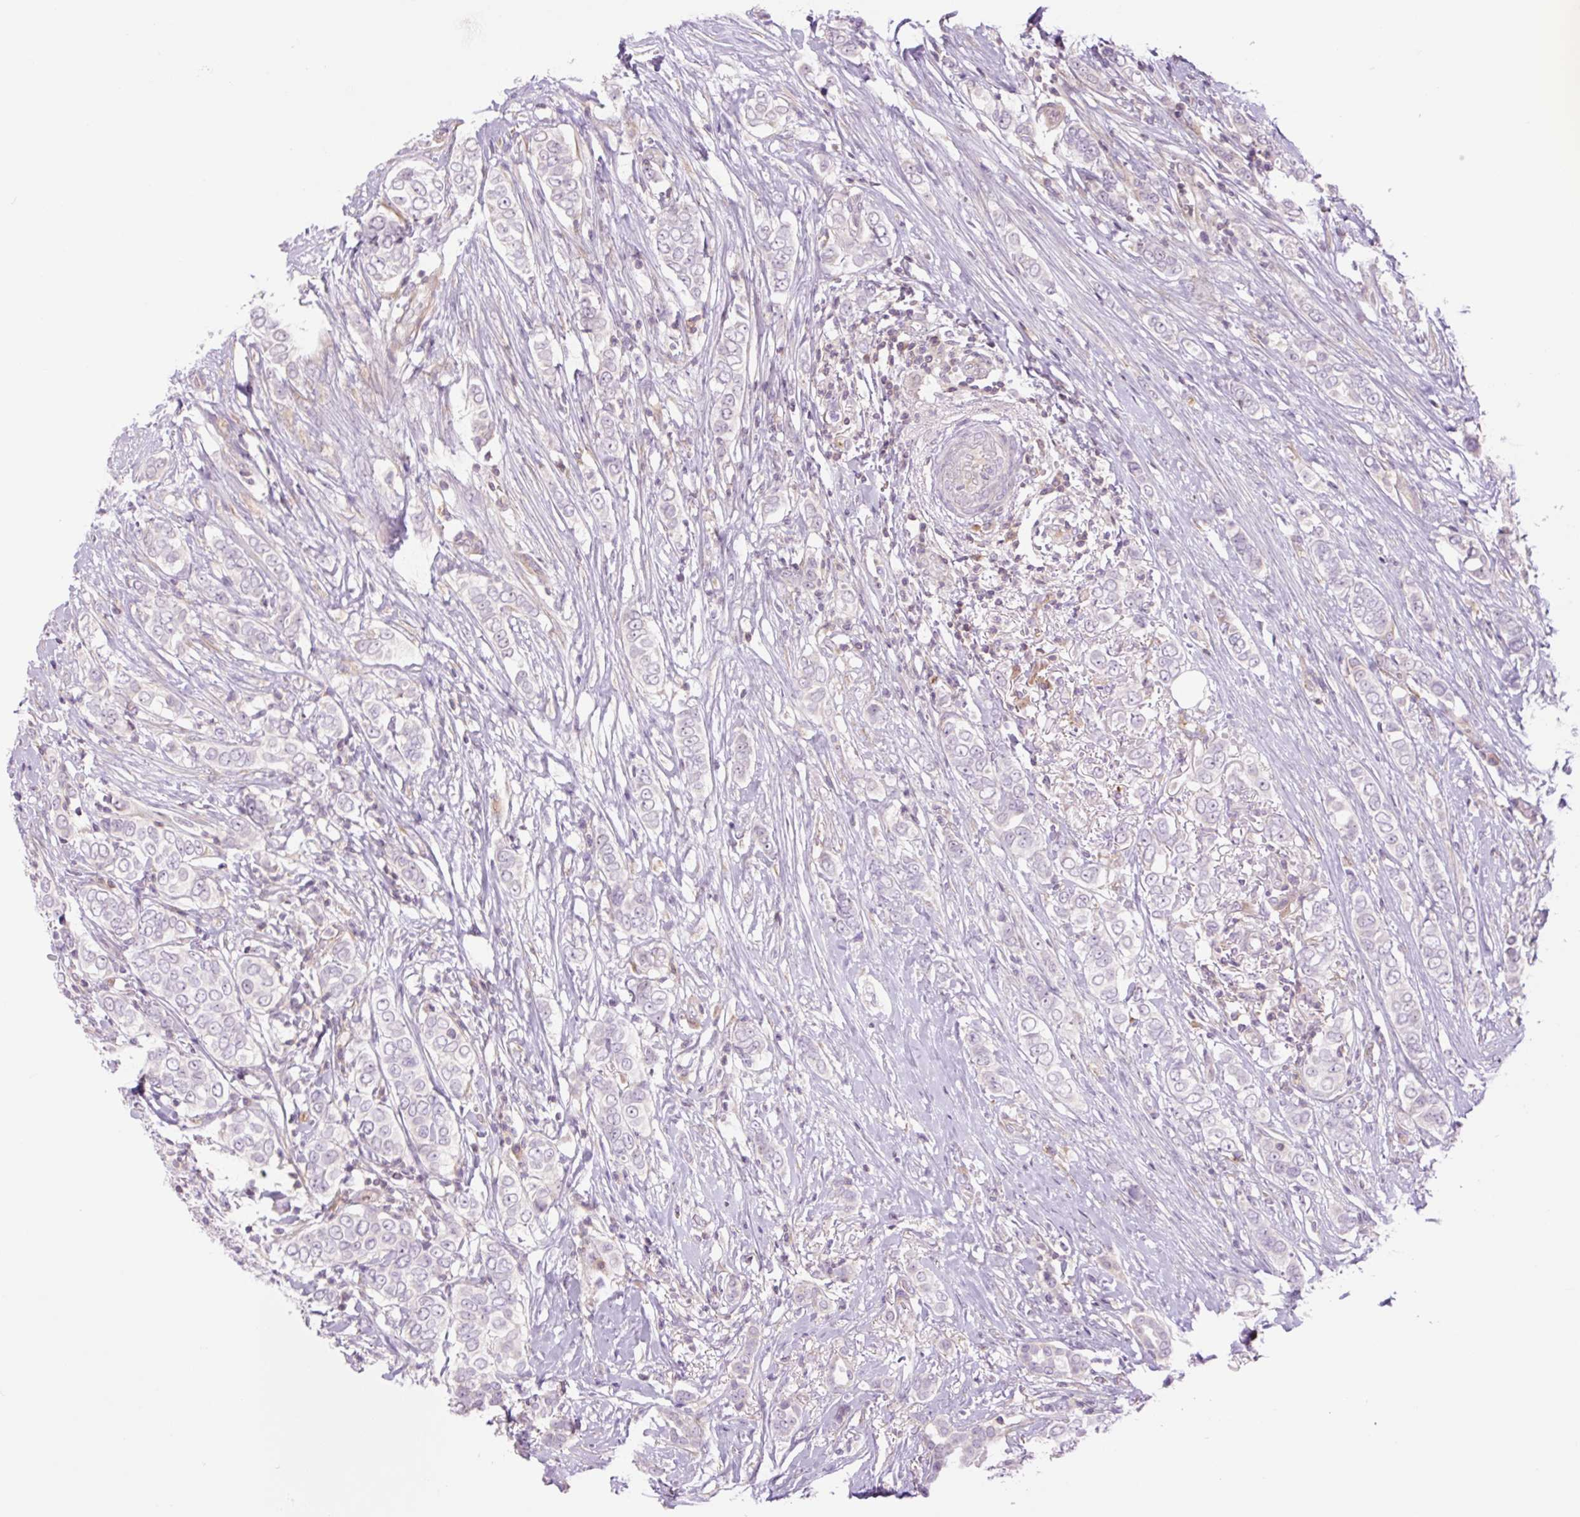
{"staining": {"intensity": "negative", "quantity": "none", "location": "none"}, "tissue": "breast cancer", "cell_type": "Tumor cells", "image_type": "cancer", "snomed": [{"axis": "morphology", "description": "Lobular carcinoma"}, {"axis": "topography", "description": "Breast"}], "caption": "A micrograph of human breast cancer is negative for staining in tumor cells.", "gene": "GRID2", "patient": {"sex": "female", "age": 51}}